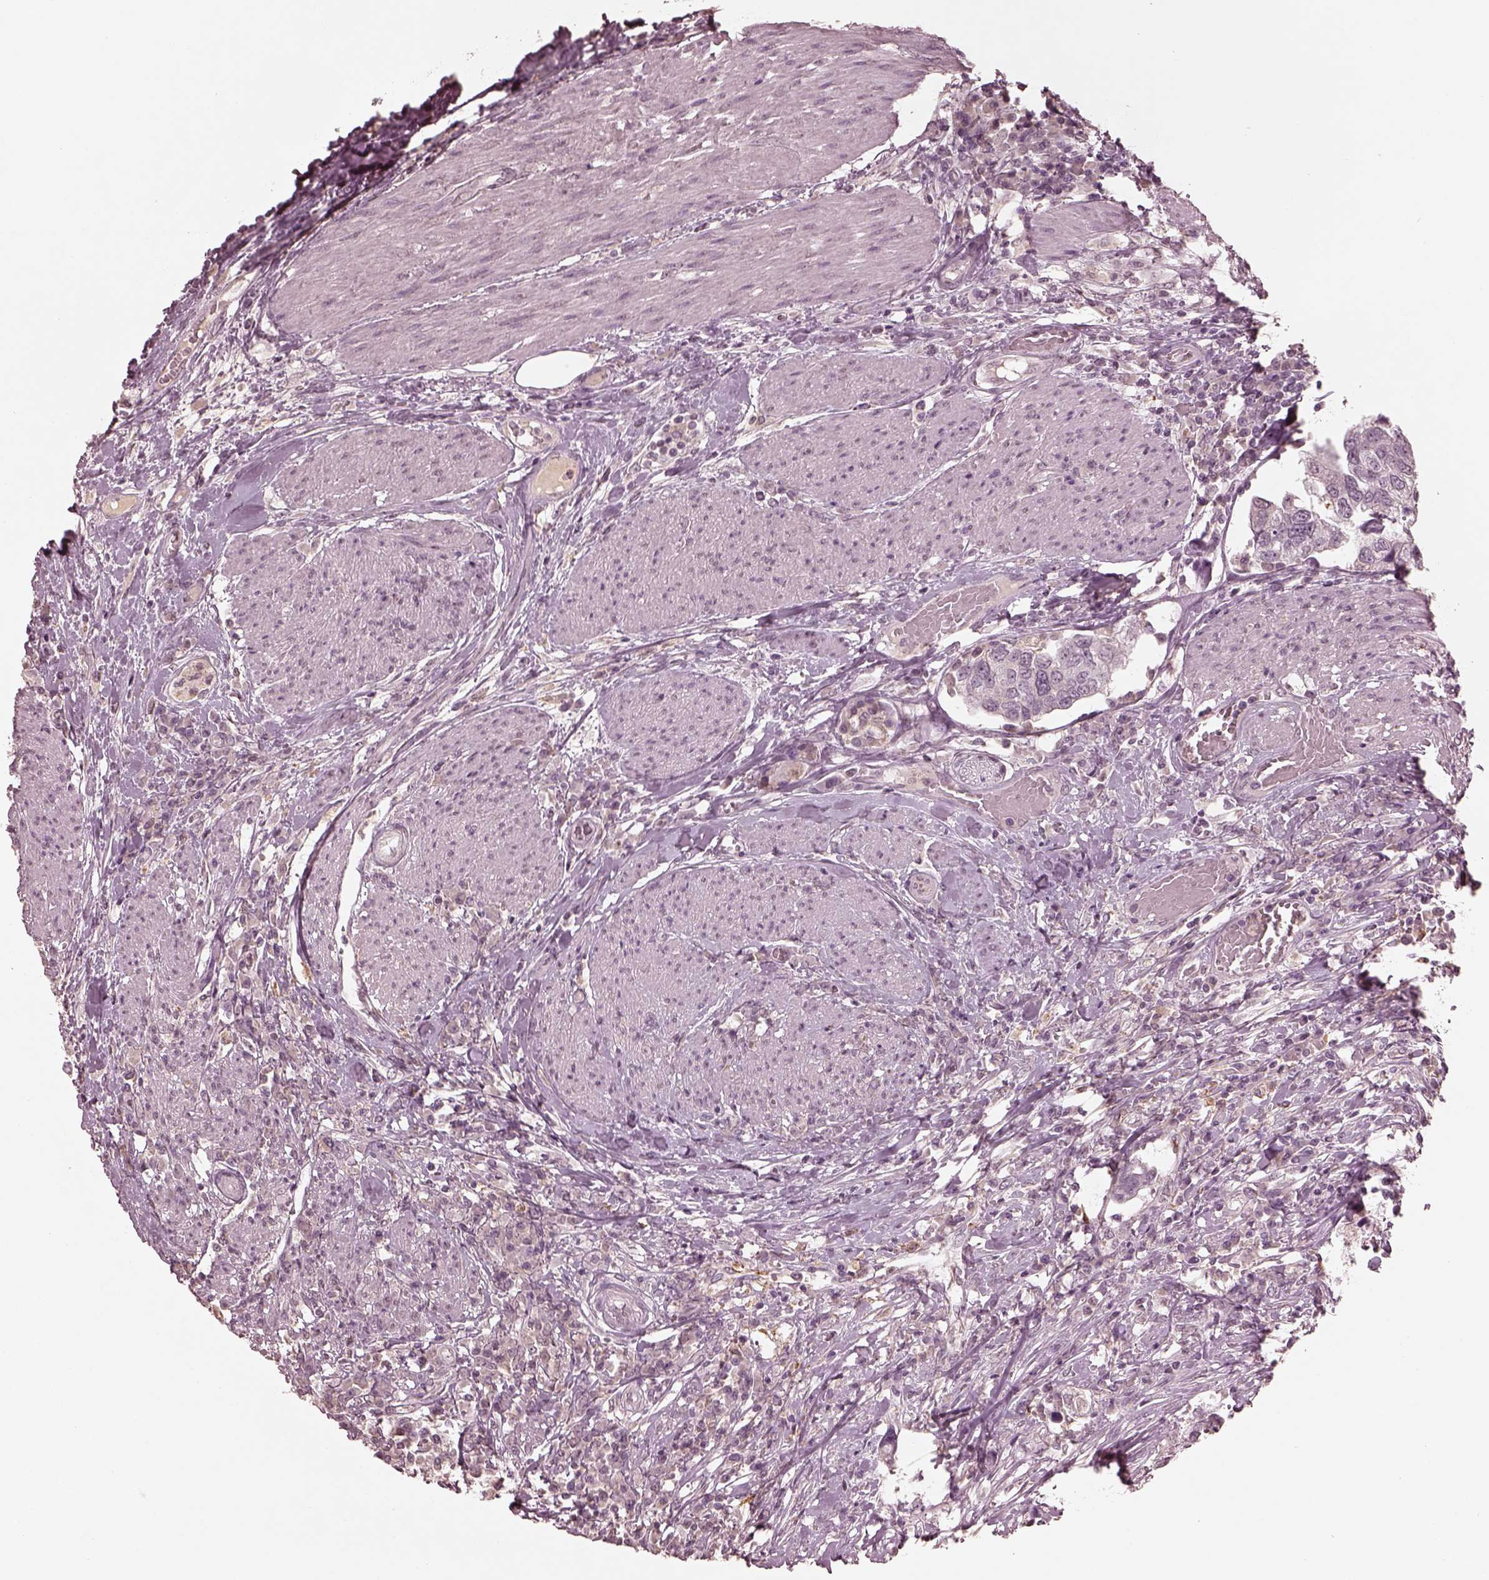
{"staining": {"intensity": "negative", "quantity": "none", "location": "none"}, "tissue": "urothelial cancer", "cell_type": "Tumor cells", "image_type": "cancer", "snomed": [{"axis": "morphology", "description": "Urothelial carcinoma, NOS"}, {"axis": "morphology", "description": "Urothelial carcinoma, High grade"}, {"axis": "topography", "description": "Urinary bladder"}], "caption": "Image shows no protein staining in tumor cells of urothelial cancer tissue. (DAB (3,3'-diaminobenzidine) IHC, high magnification).", "gene": "KRT79", "patient": {"sex": "male", "age": 63}}